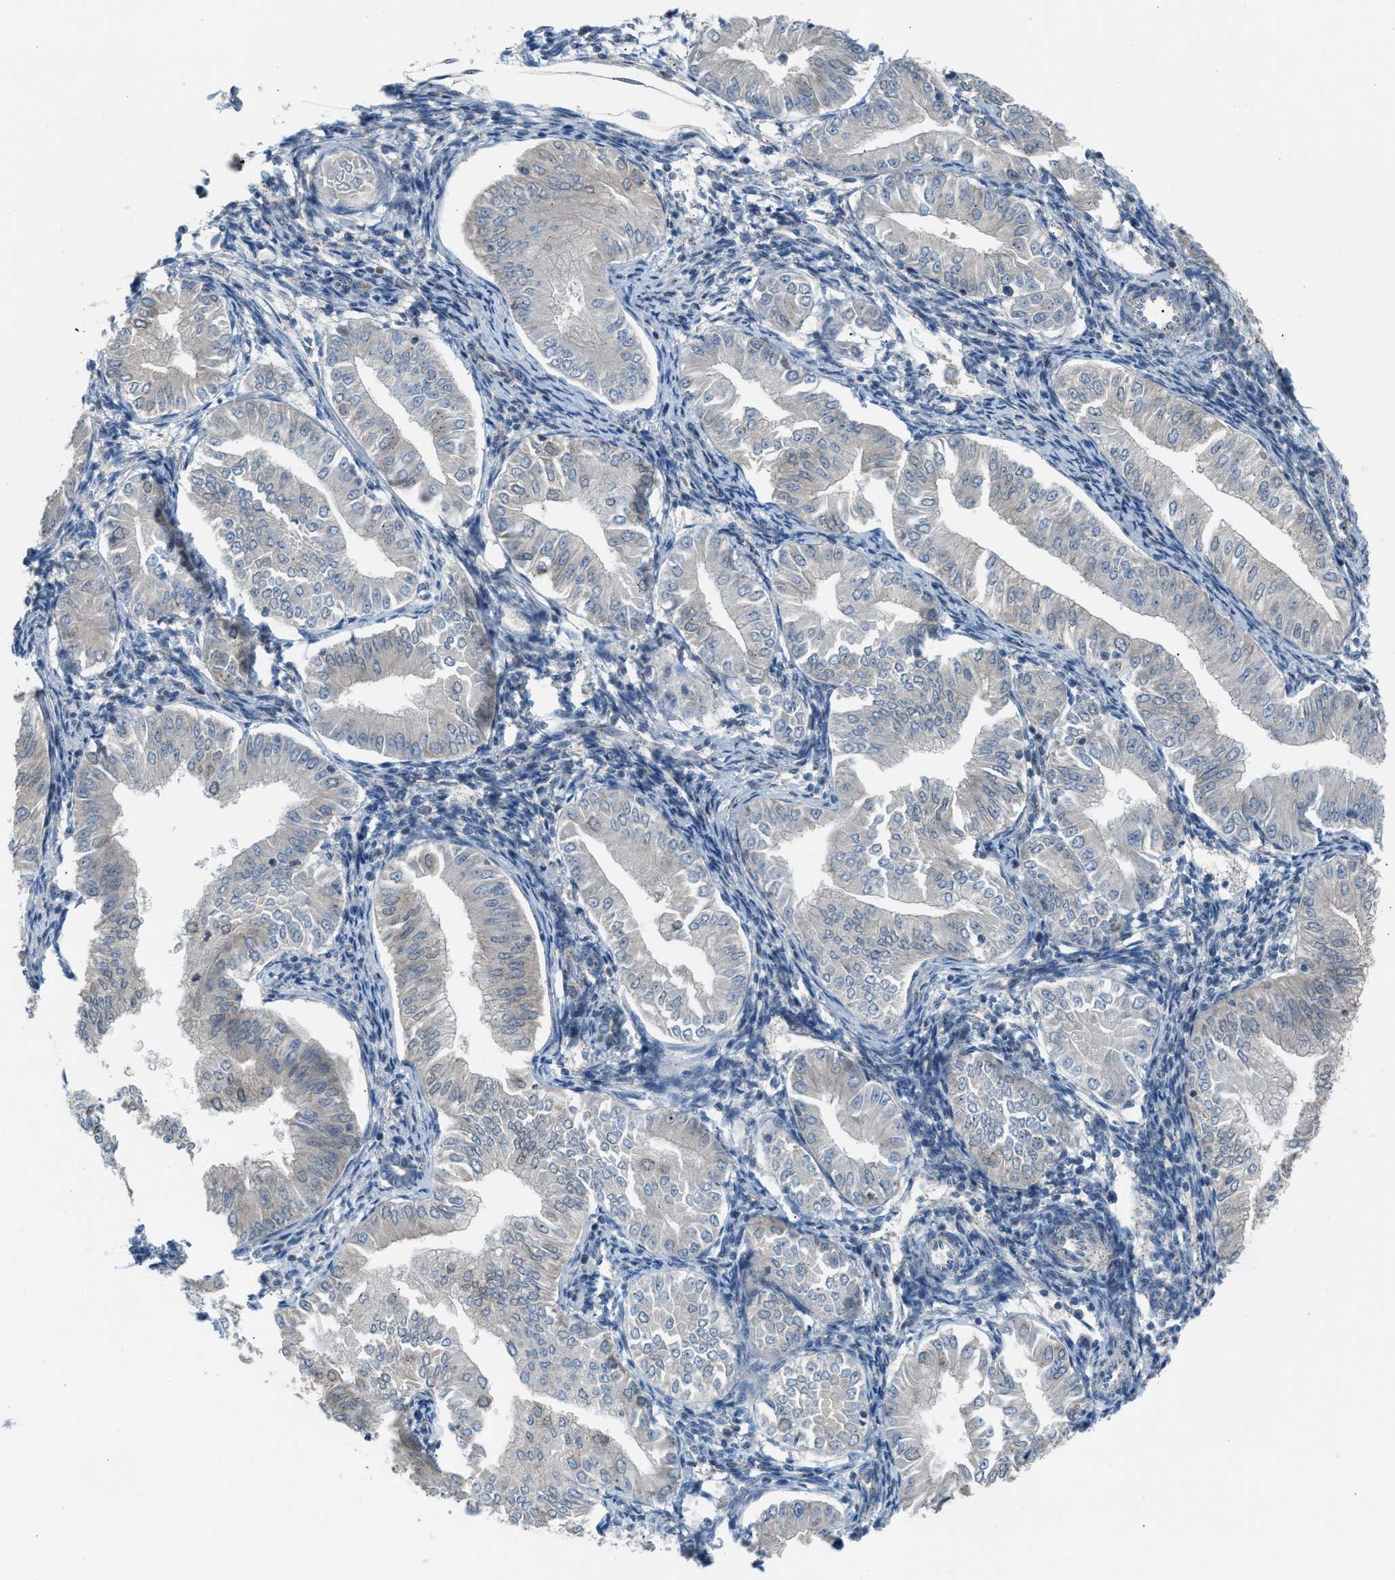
{"staining": {"intensity": "negative", "quantity": "none", "location": "none"}, "tissue": "endometrial cancer", "cell_type": "Tumor cells", "image_type": "cancer", "snomed": [{"axis": "morphology", "description": "Normal tissue, NOS"}, {"axis": "morphology", "description": "Adenocarcinoma, NOS"}, {"axis": "topography", "description": "Endometrium"}], "caption": "Histopathology image shows no protein positivity in tumor cells of endometrial adenocarcinoma tissue.", "gene": "CRTC1", "patient": {"sex": "female", "age": 53}}